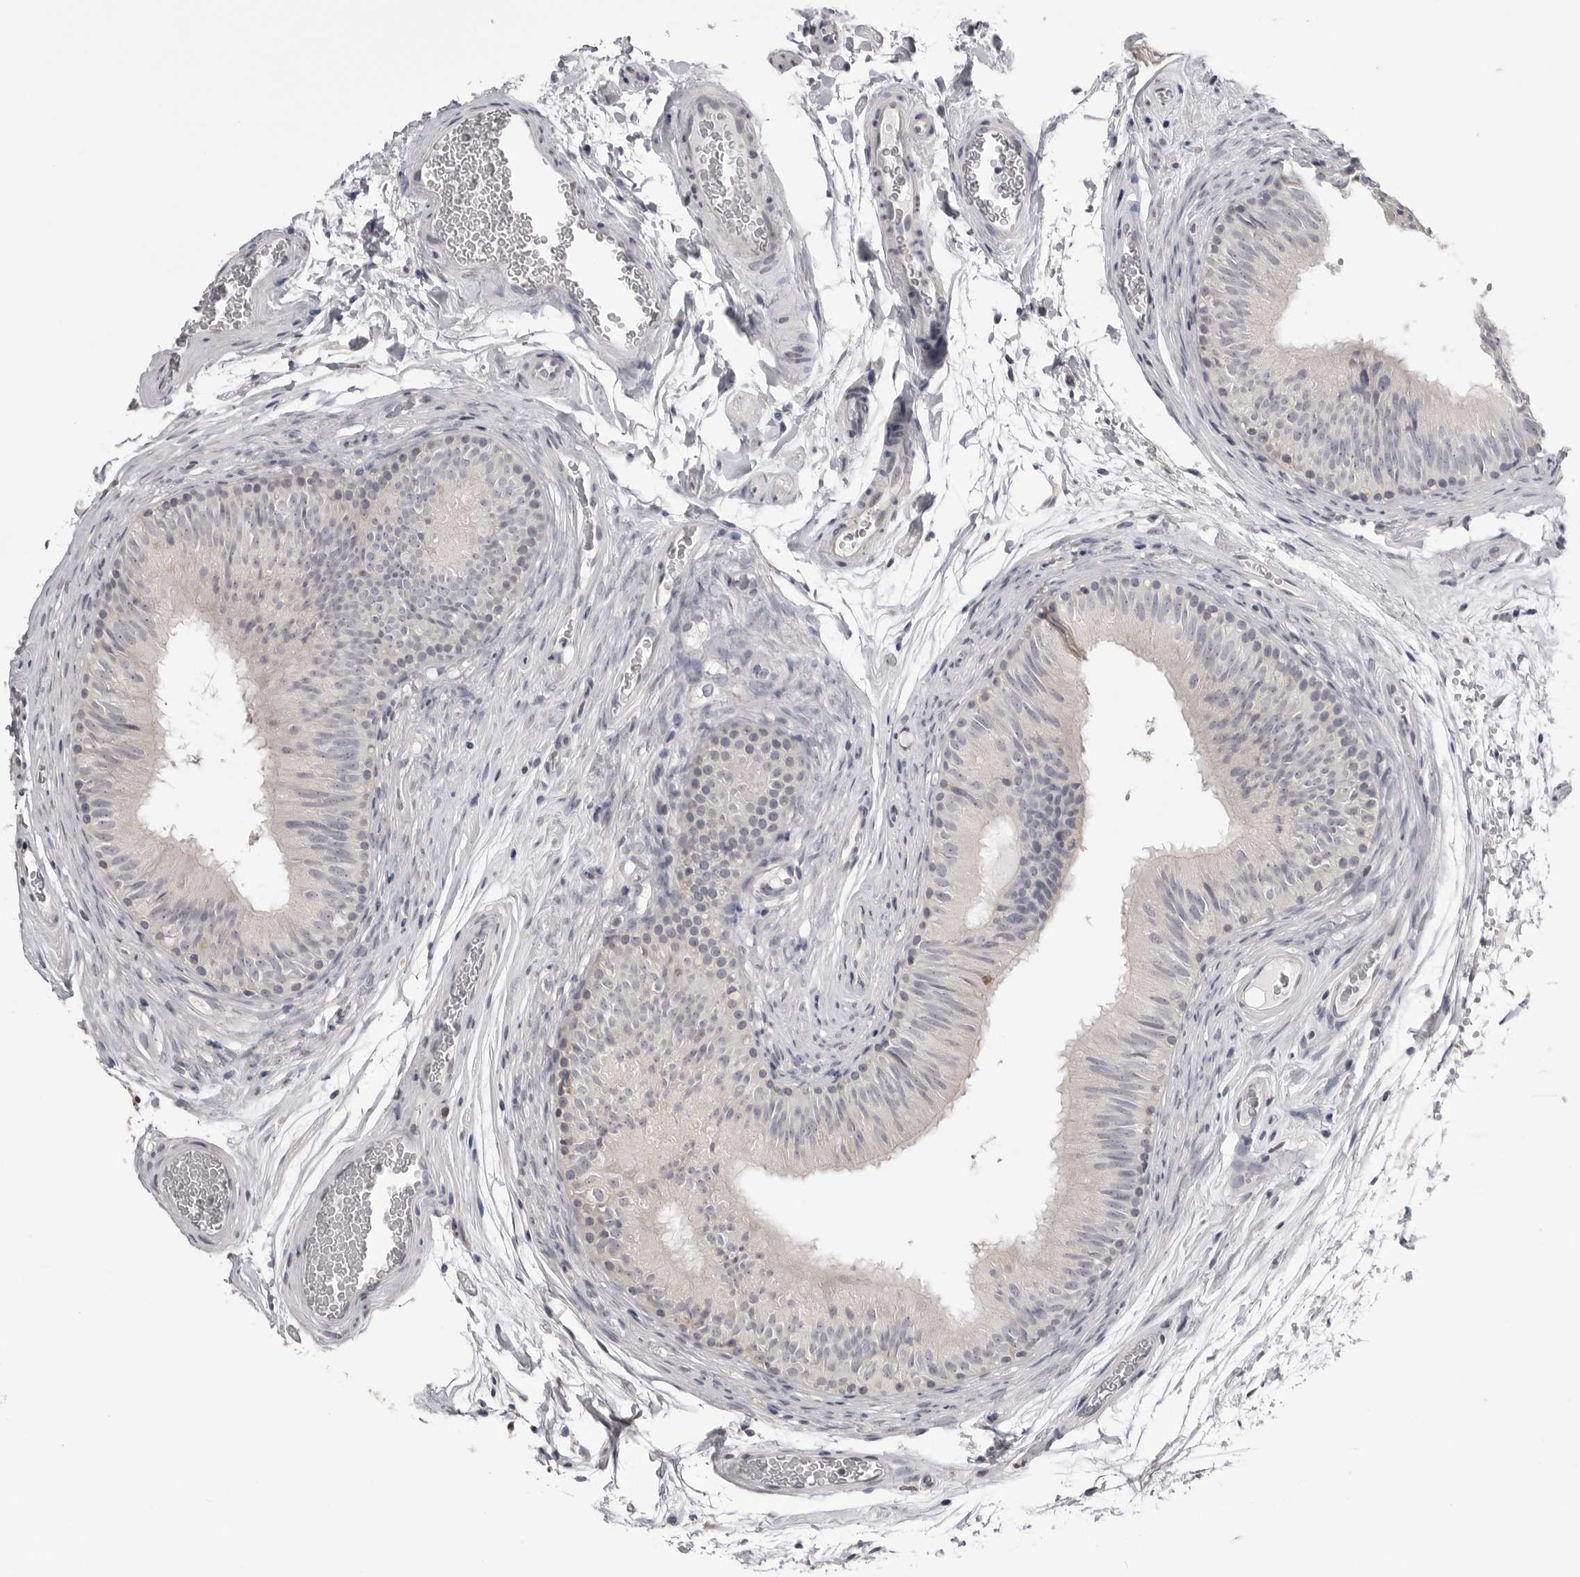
{"staining": {"intensity": "negative", "quantity": "none", "location": "none"}, "tissue": "epididymis", "cell_type": "Glandular cells", "image_type": "normal", "snomed": [{"axis": "morphology", "description": "Normal tissue, NOS"}, {"axis": "topography", "description": "Epididymis"}], "caption": "The immunohistochemistry photomicrograph has no significant expression in glandular cells of epididymis. The staining was performed using DAB to visualize the protein expression in brown, while the nuclei were stained in blue with hematoxylin (Magnification: 20x).", "gene": "GPN2", "patient": {"sex": "male", "age": 36}}